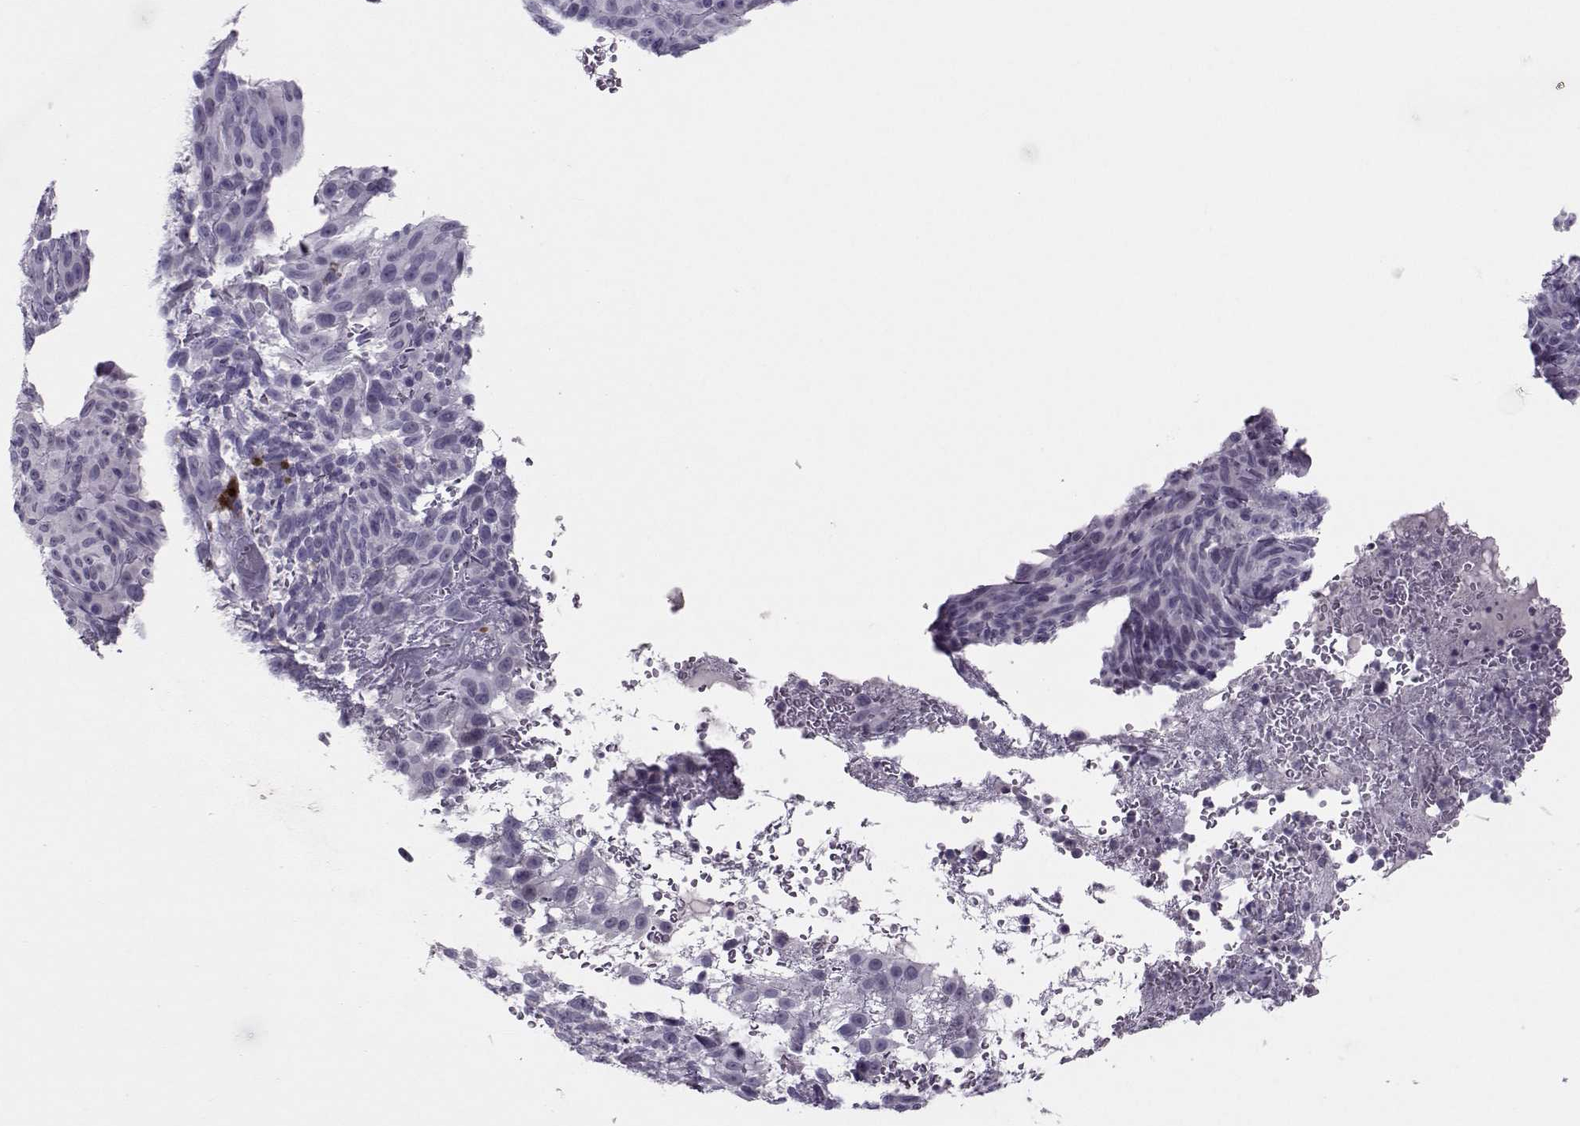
{"staining": {"intensity": "negative", "quantity": "none", "location": "none"}, "tissue": "melanoma", "cell_type": "Tumor cells", "image_type": "cancer", "snomed": [{"axis": "morphology", "description": "Malignant melanoma, NOS"}, {"axis": "topography", "description": "Skin"}], "caption": "Tumor cells are negative for protein expression in human malignant melanoma.", "gene": "ASRGL1", "patient": {"sex": "male", "age": 83}}